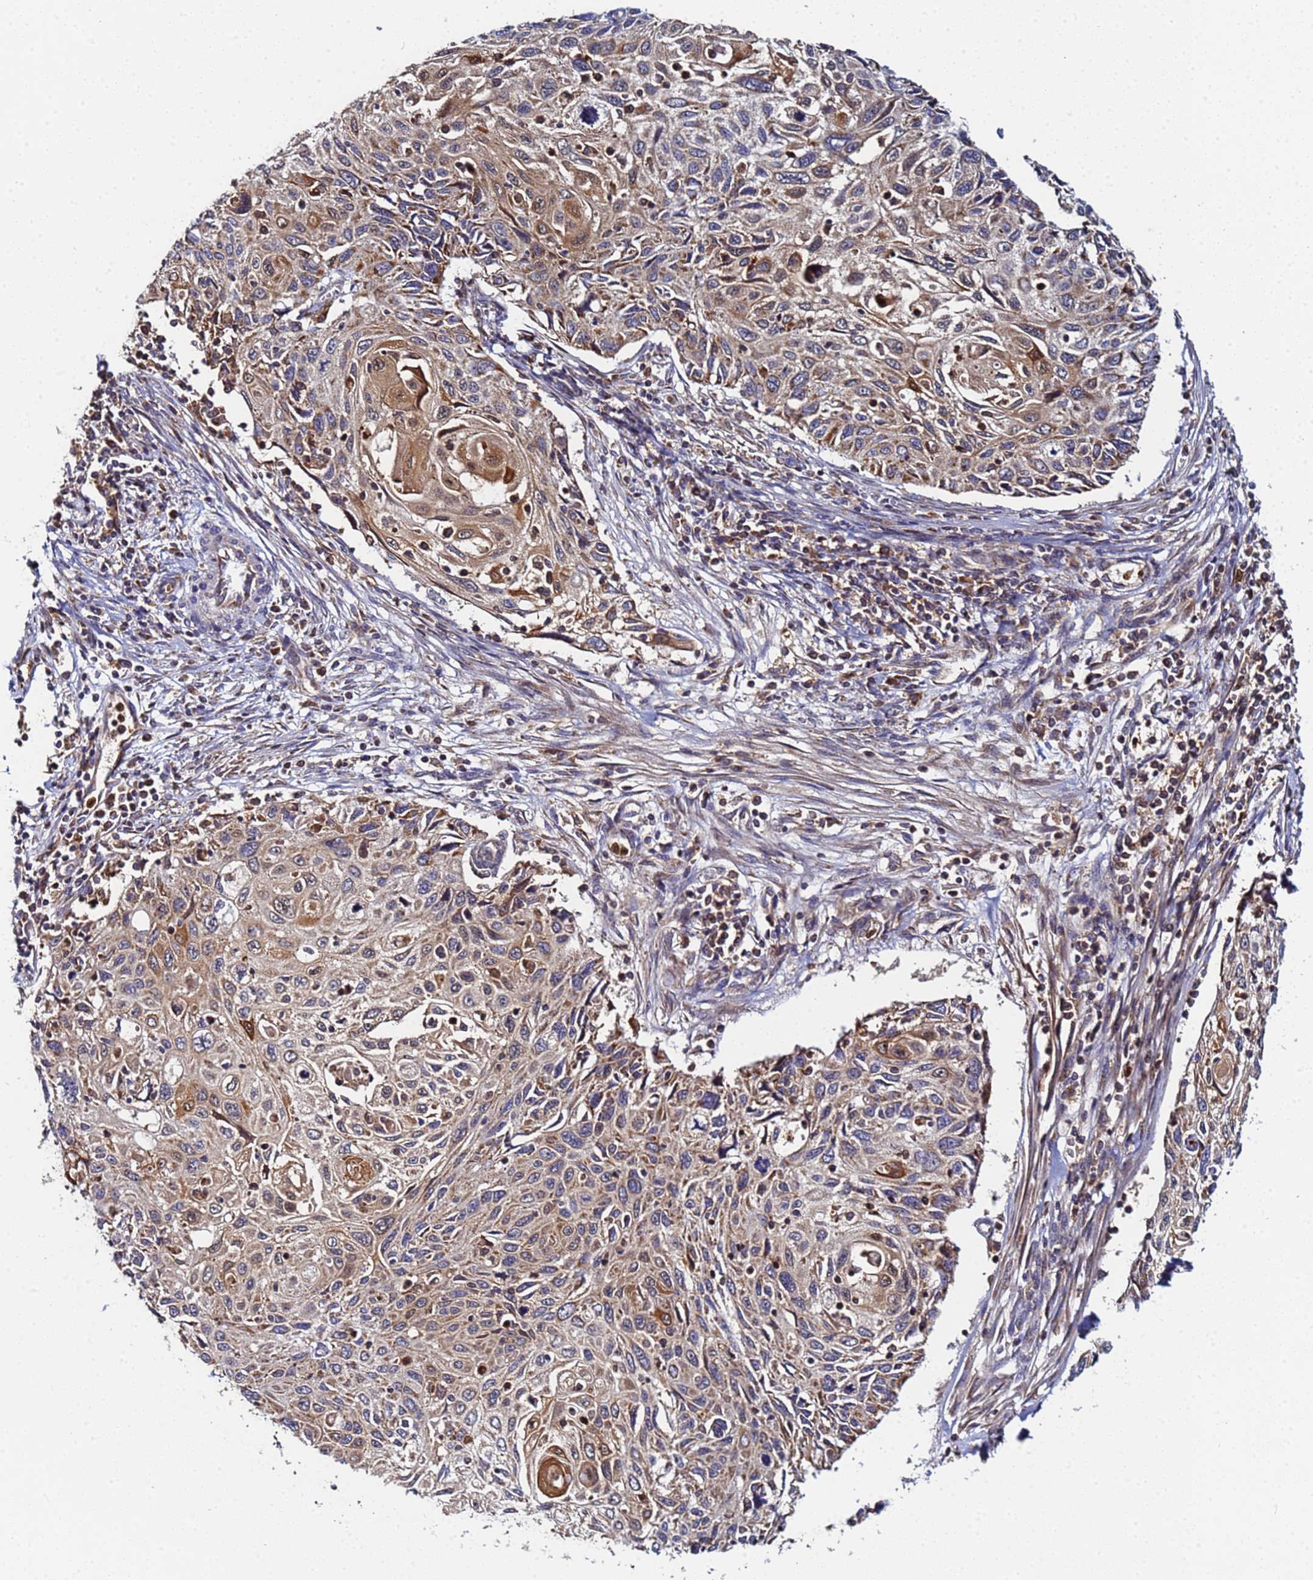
{"staining": {"intensity": "moderate", "quantity": ">75%", "location": "cytoplasmic/membranous"}, "tissue": "cervical cancer", "cell_type": "Tumor cells", "image_type": "cancer", "snomed": [{"axis": "morphology", "description": "Squamous cell carcinoma, NOS"}, {"axis": "topography", "description": "Cervix"}], "caption": "A brown stain labels moderate cytoplasmic/membranous expression of a protein in human squamous cell carcinoma (cervical) tumor cells. The staining is performed using DAB (3,3'-diaminobenzidine) brown chromogen to label protein expression. The nuclei are counter-stained blue using hematoxylin.", "gene": "CCDC127", "patient": {"sex": "female", "age": 70}}